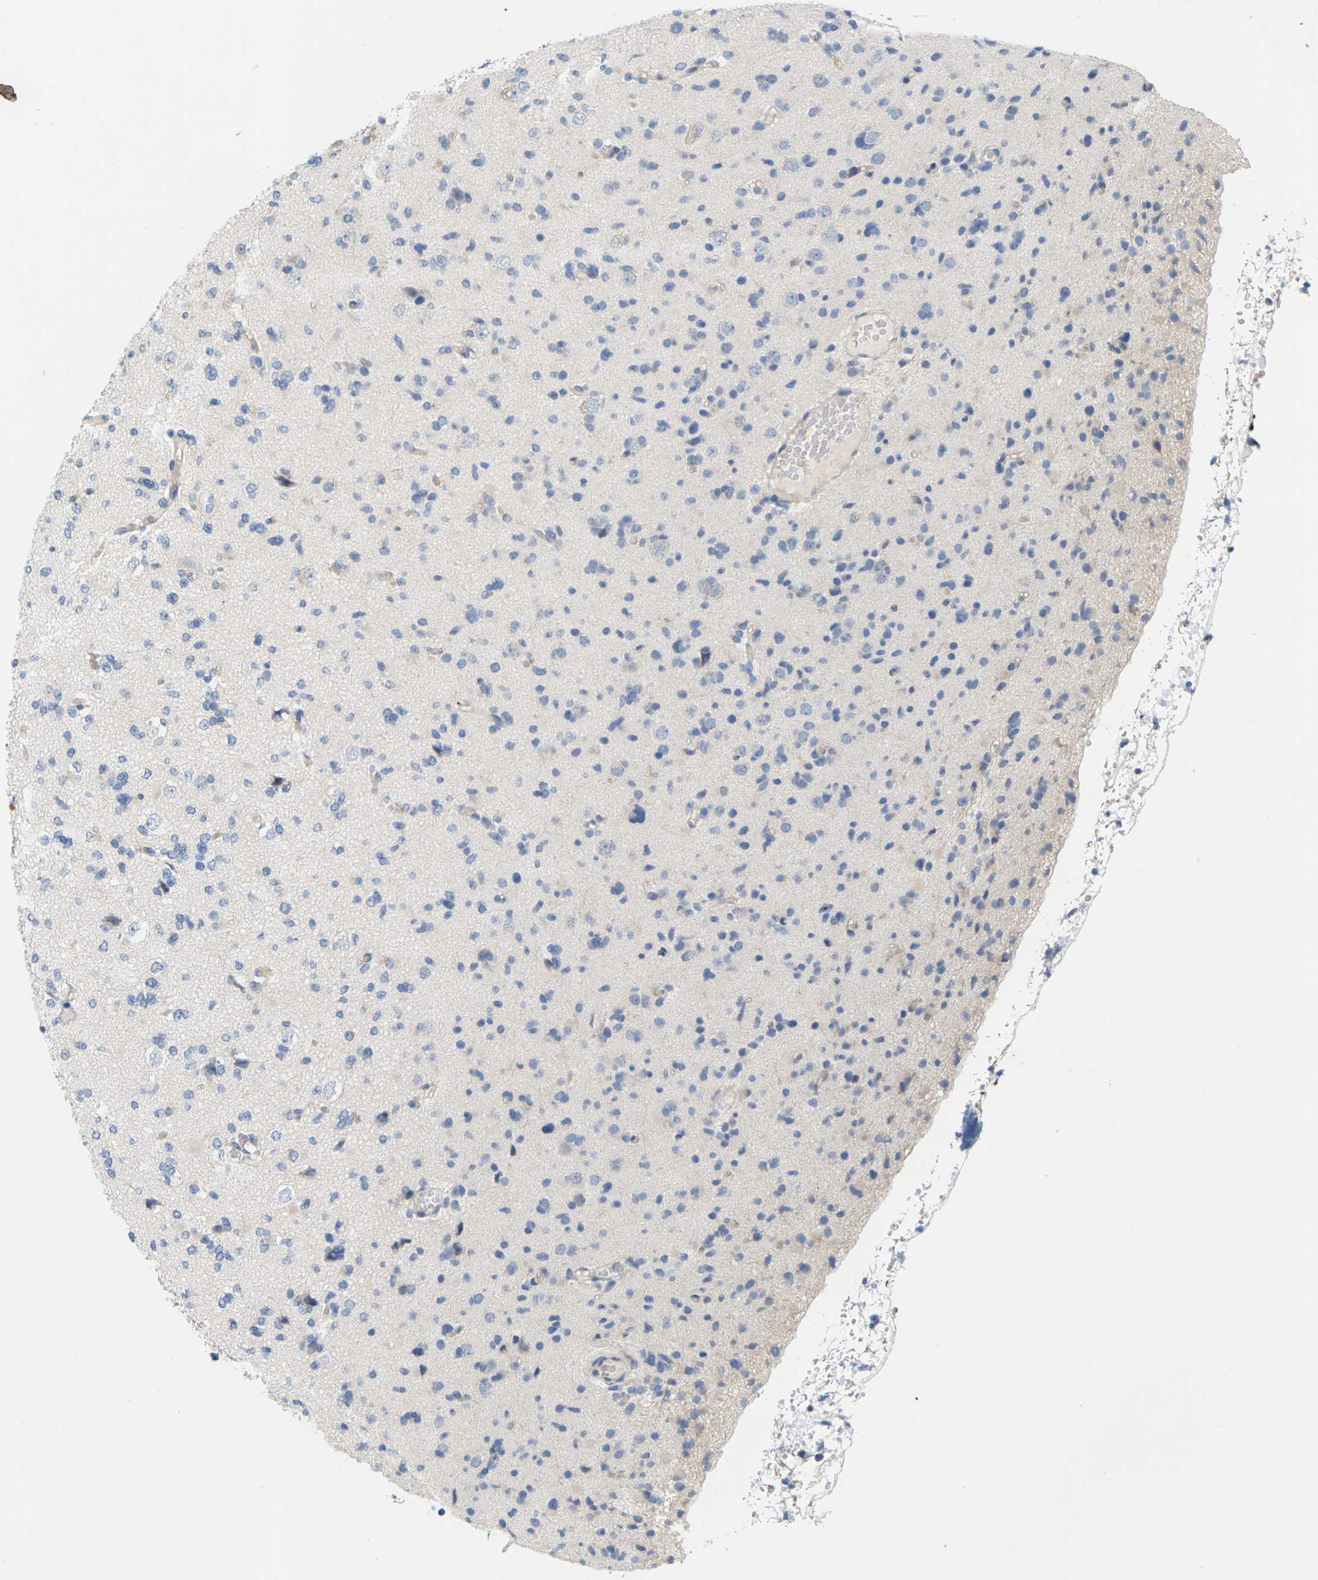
{"staining": {"intensity": "negative", "quantity": "none", "location": "none"}, "tissue": "glioma", "cell_type": "Tumor cells", "image_type": "cancer", "snomed": [{"axis": "morphology", "description": "Glioma, malignant, Low grade"}, {"axis": "topography", "description": "Brain"}], "caption": "Human malignant glioma (low-grade) stained for a protein using immunohistochemistry reveals no positivity in tumor cells.", "gene": "ITGA5", "patient": {"sex": "female", "age": 22}}